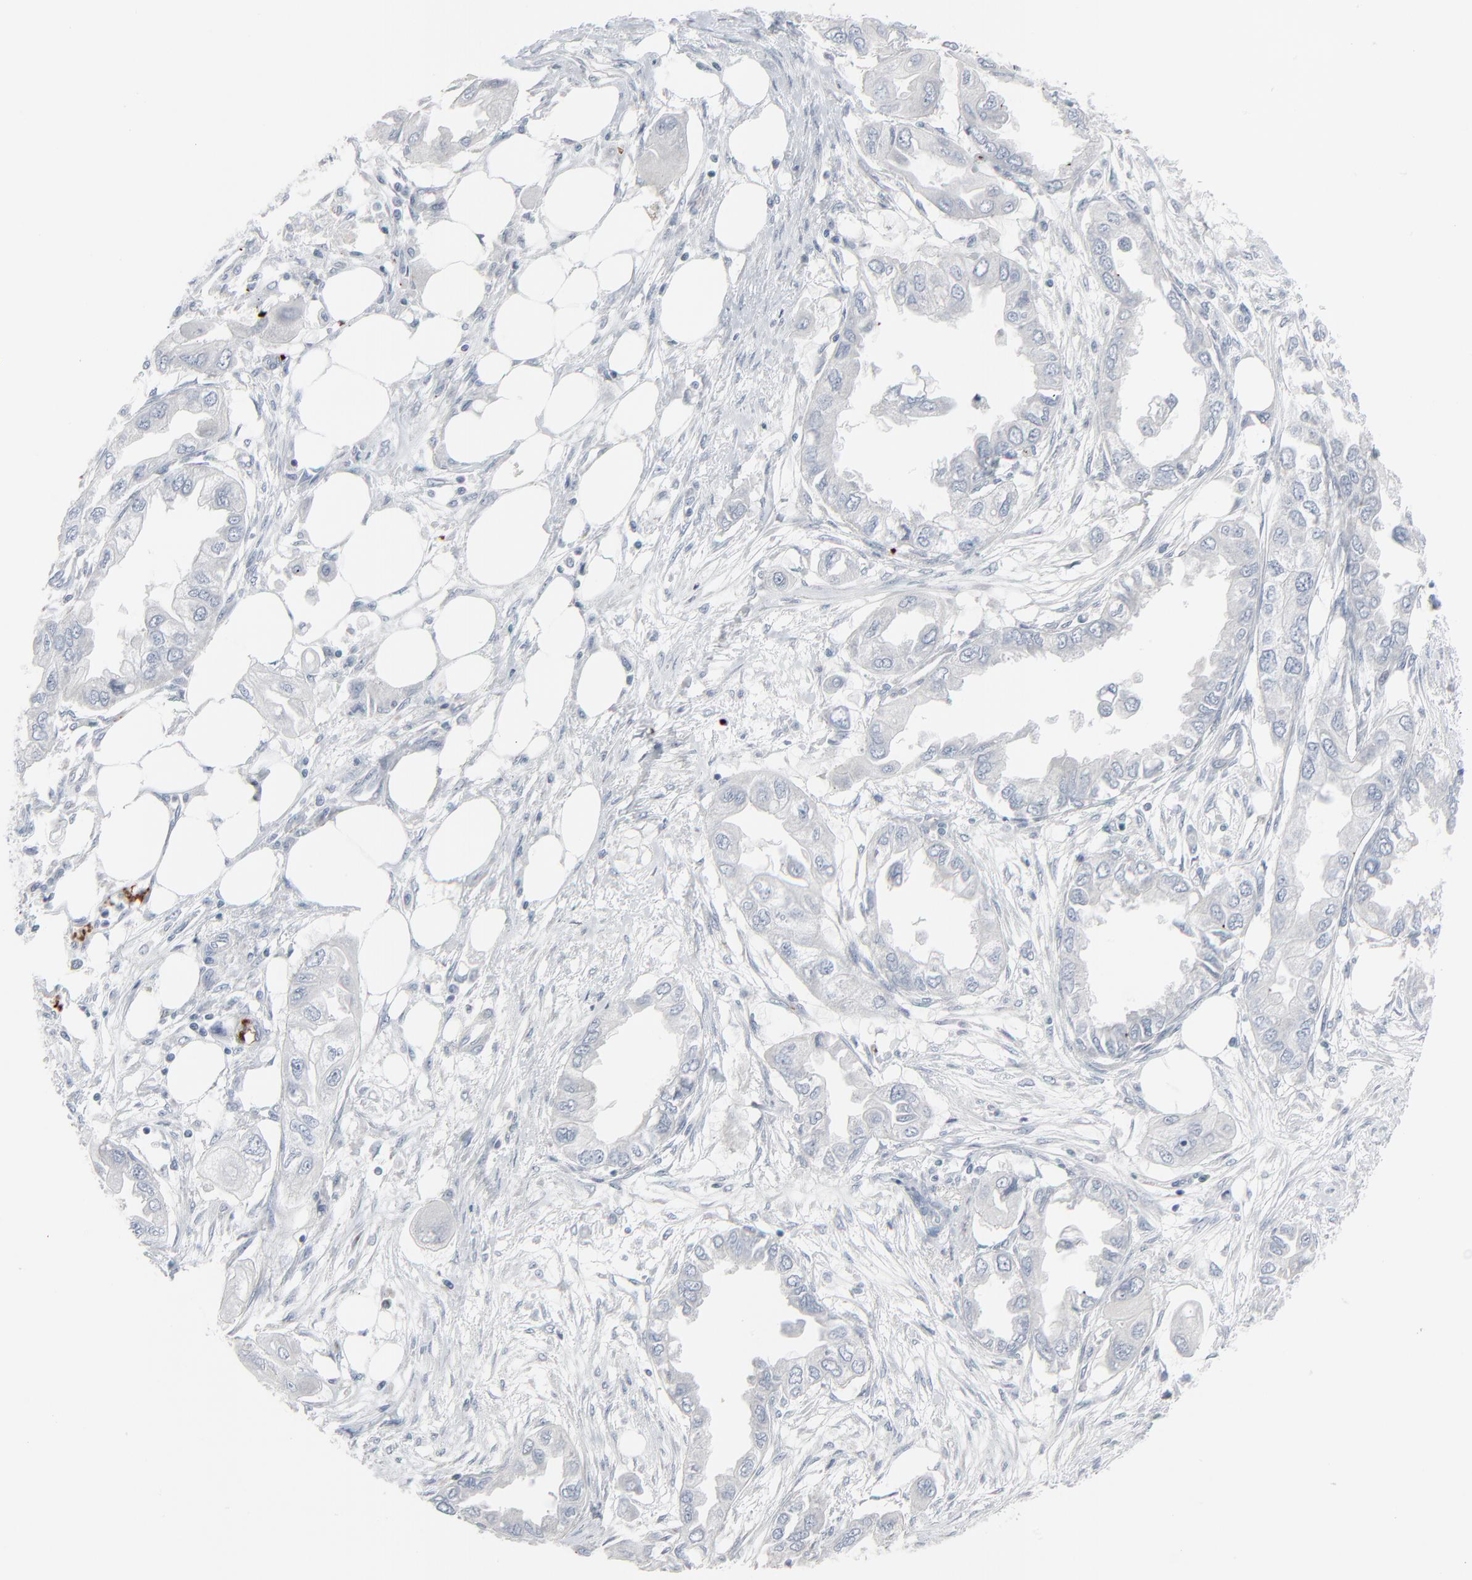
{"staining": {"intensity": "negative", "quantity": "none", "location": "none"}, "tissue": "endometrial cancer", "cell_type": "Tumor cells", "image_type": "cancer", "snomed": [{"axis": "morphology", "description": "Adenocarcinoma, NOS"}, {"axis": "topography", "description": "Endometrium"}], "caption": "This is an immunohistochemistry (IHC) histopathology image of endometrial cancer (adenocarcinoma). There is no staining in tumor cells.", "gene": "SAGE1", "patient": {"sex": "female", "age": 67}}